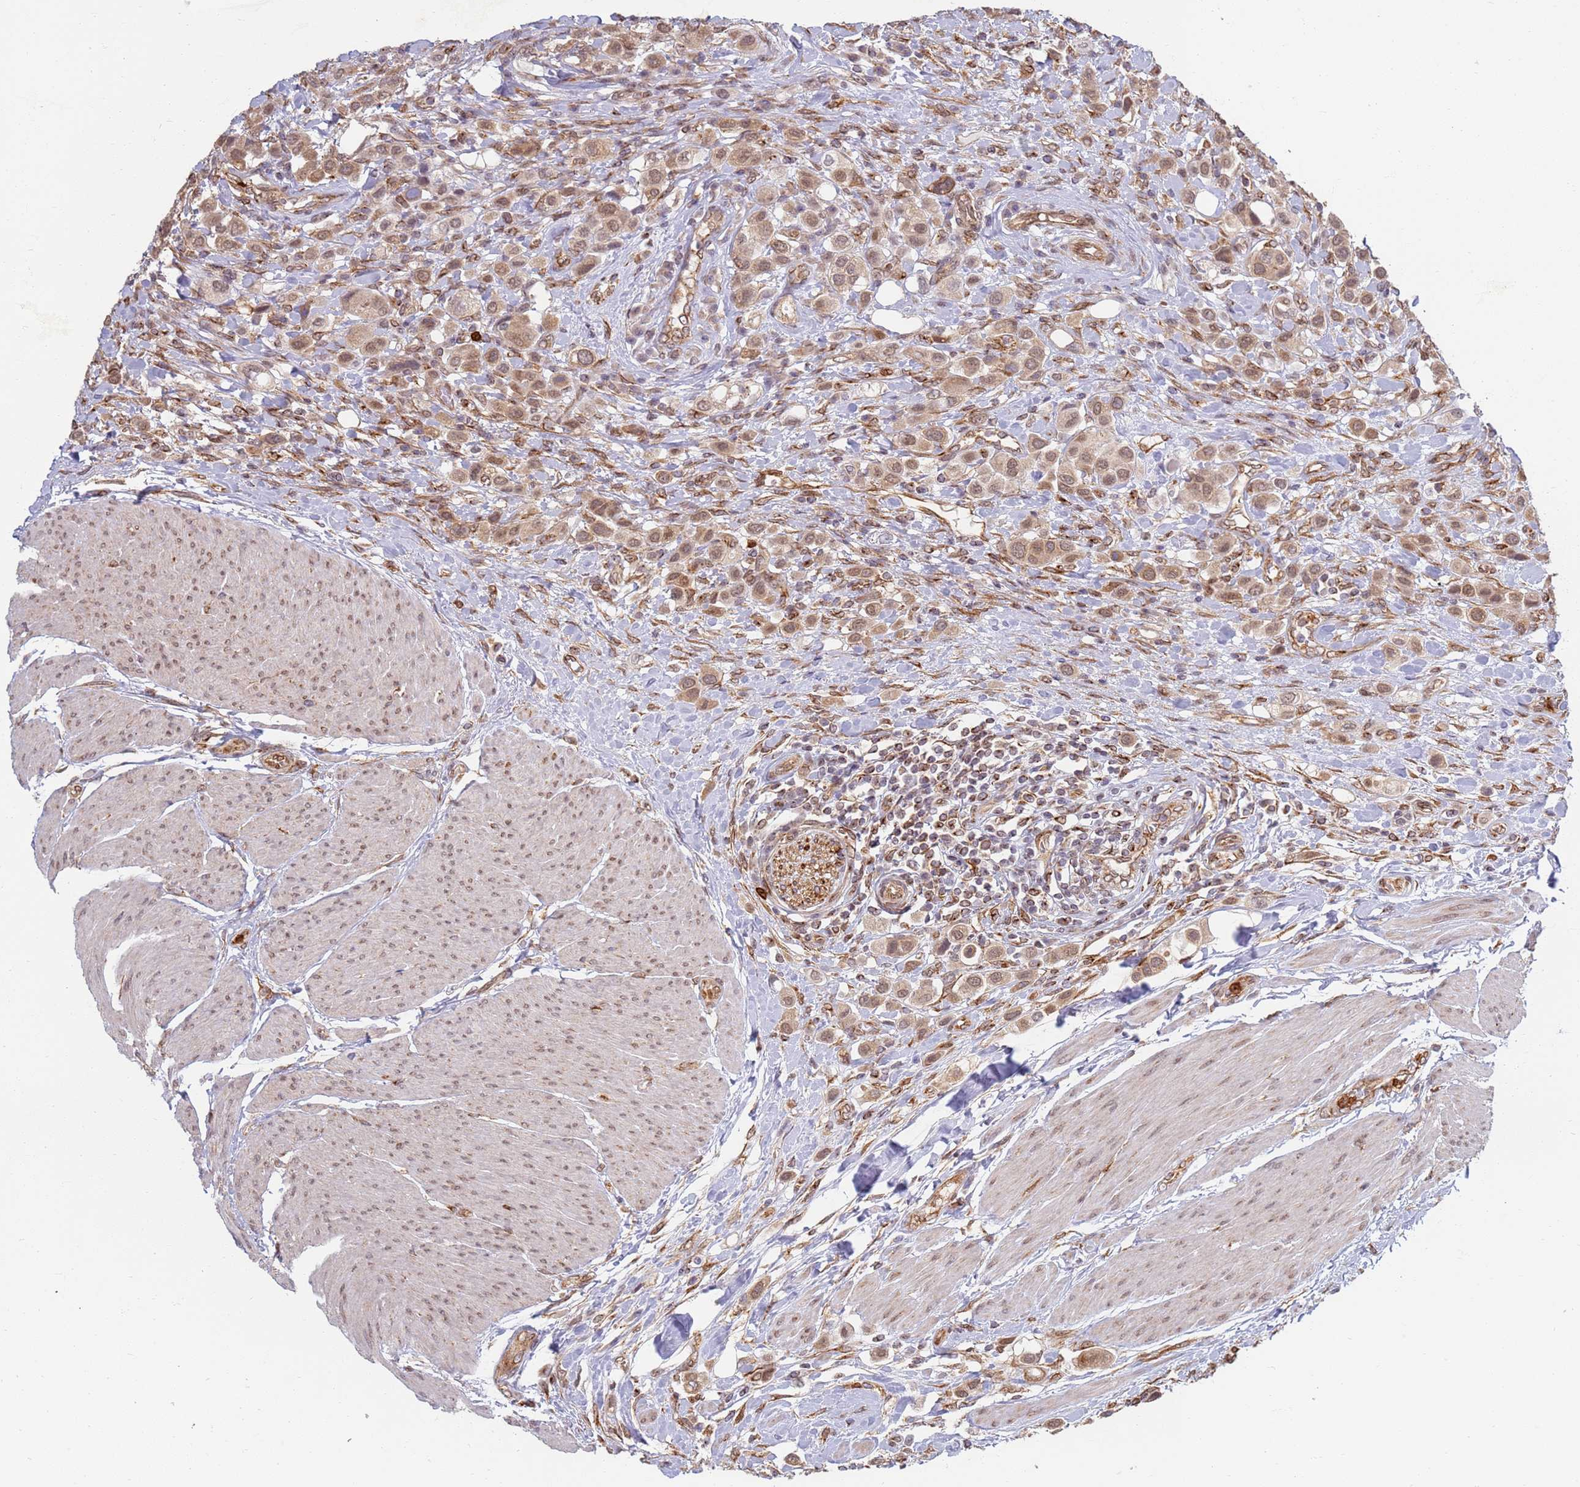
{"staining": {"intensity": "moderate", "quantity": ">75%", "location": "cytoplasmic/membranous,nuclear"}, "tissue": "urothelial cancer", "cell_type": "Tumor cells", "image_type": "cancer", "snomed": [{"axis": "morphology", "description": "Urothelial carcinoma, High grade"}, {"axis": "topography", "description": "Urinary bladder"}], "caption": "Human urothelial carcinoma (high-grade) stained with a brown dye reveals moderate cytoplasmic/membranous and nuclear positive expression in about >75% of tumor cells.", "gene": "CEP170", "patient": {"sex": "male", "age": 50}}